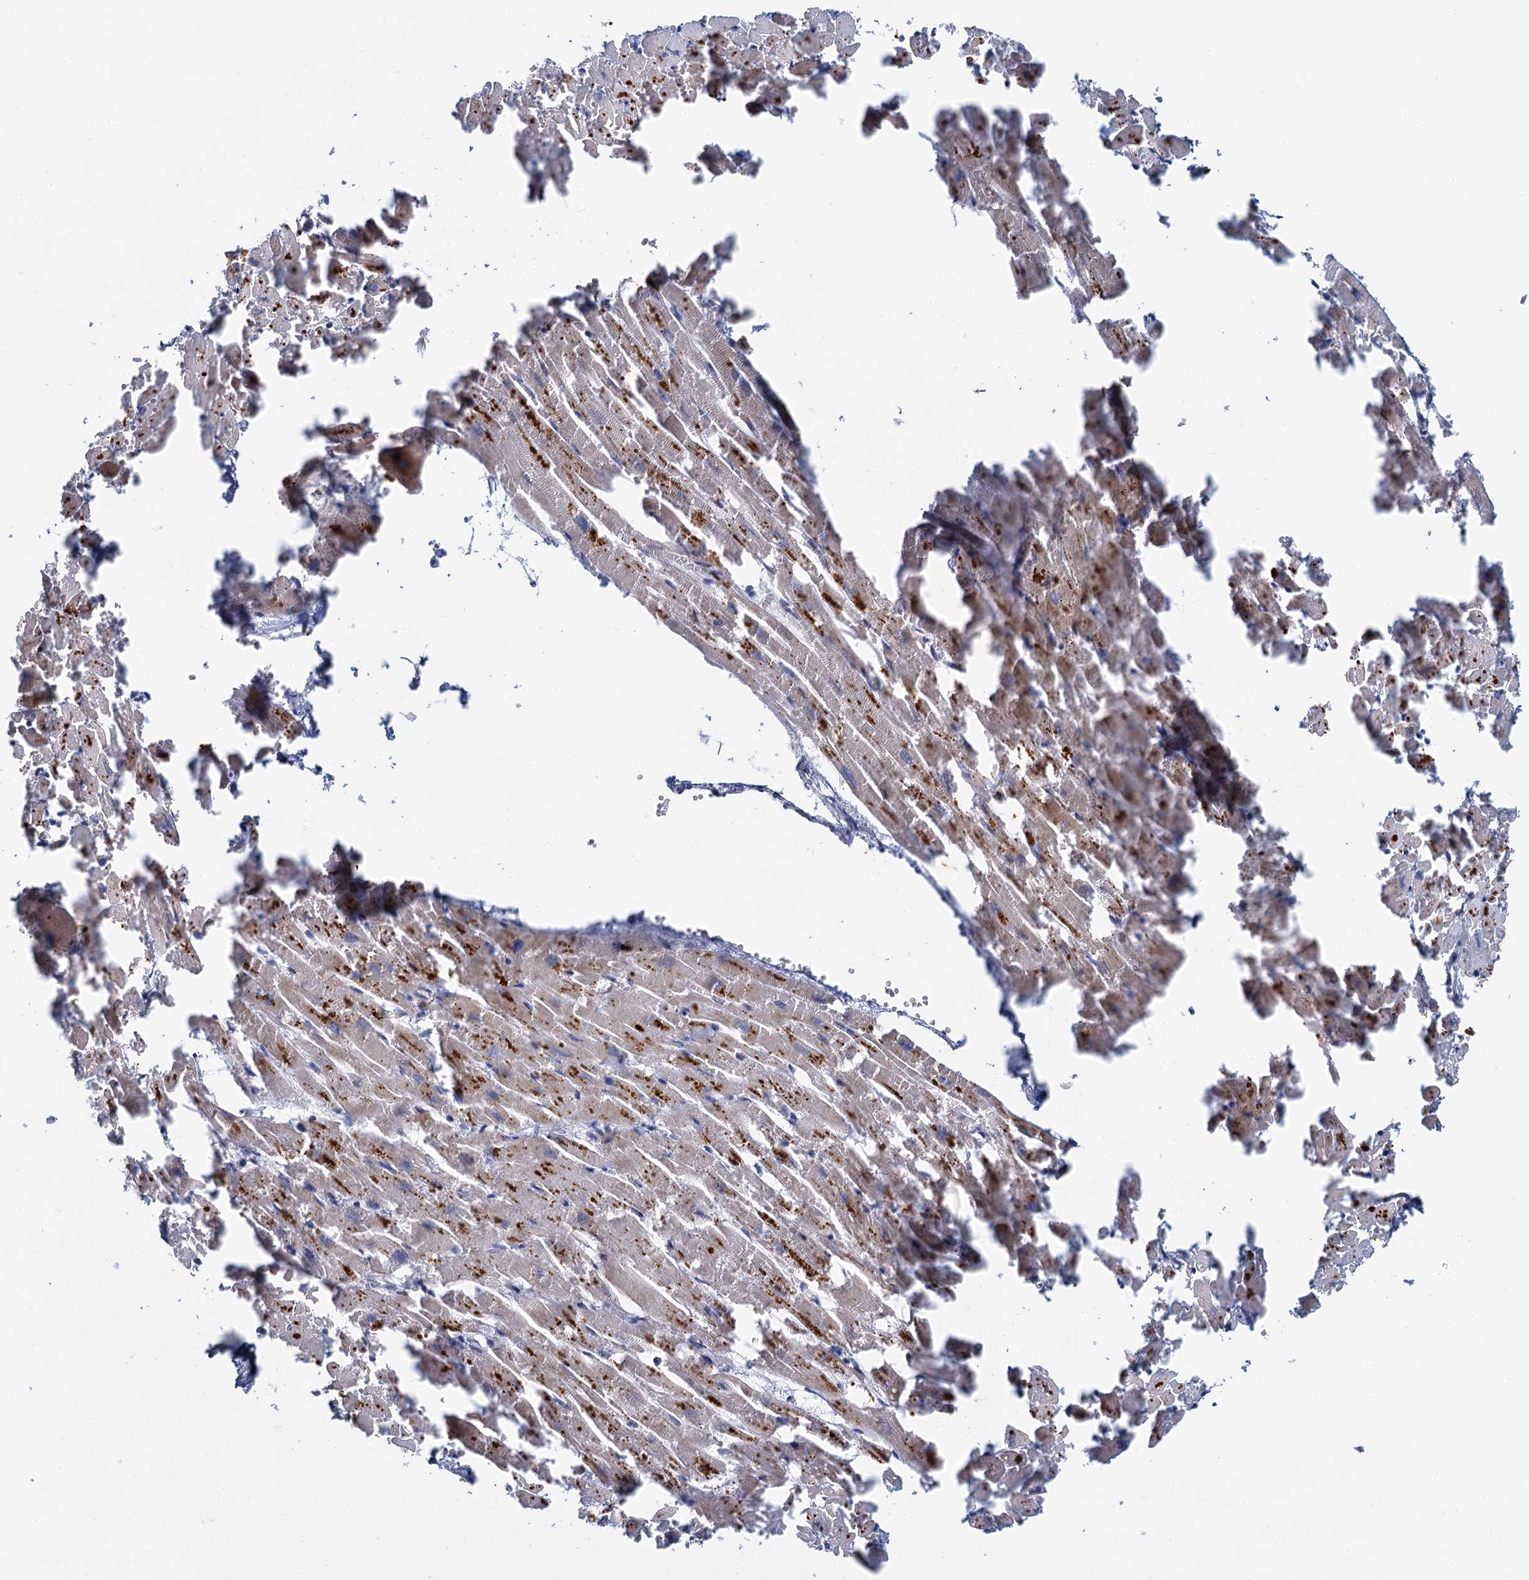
{"staining": {"intensity": "moderate", "quantity": "25%-75%", "location": "cytoplasmic/membranous"}, "tissue": "heart muscle", "cell_type": "Cardiomyocytes", "image_type": "normal", "snomed": [{"axis": "morphology", "description": "Normal tissue, NOS"}, {"axis": "topography", "description": "Heart"}], "caption": "Human heart muscle stained with a brown dye displays moderate cytoplasmic/membranous positive staining in approximately 25%-75% of cardiomyocytes.", "gene": "ACRBP", "patient": {"sex": "female", "age": 64}}